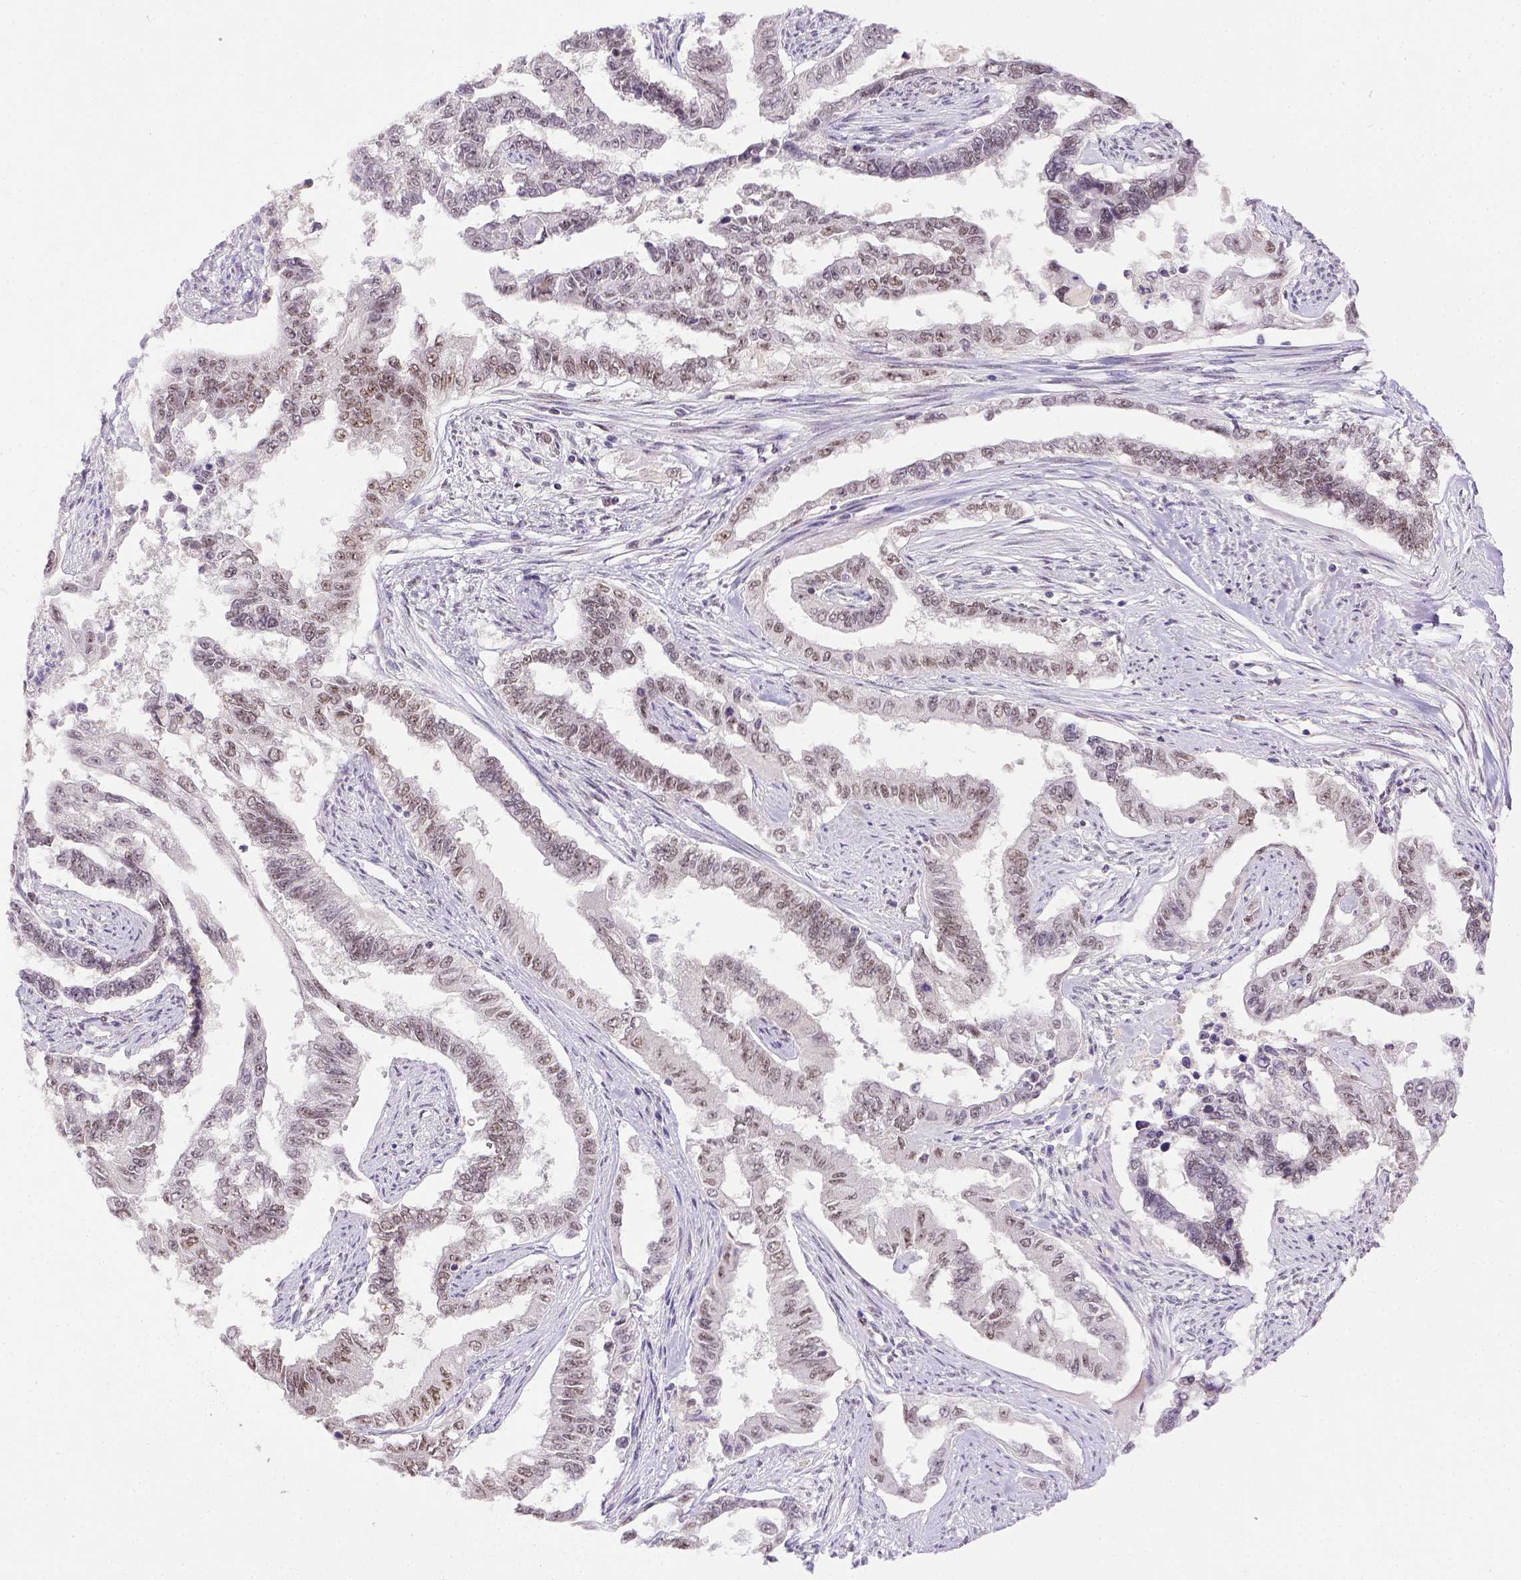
{"staining": {"intensity": "weak", "quantity": "25%-75%", "location": "nuclear"}, "tissue": "endometrial cancer", "cell_type": "Tumor cells", "image_type": "cancer", "snomed": [{"axis": "morphology", "description": "Adenocarcinoma, NOS"}, {"axis": "topography", "description": "Uterus"}], "caption": "Tumor cells display low levels of weak nuclear positivity in approximately 25%-75% of cells in adenocarcinoma (endometrial). (DAB (3,3'-diaminobenzidine) = brown stain, brightfield microscopy at high magnification).", "gene": "ERCC1", "patient": {"sex": "female", "age": 59}}